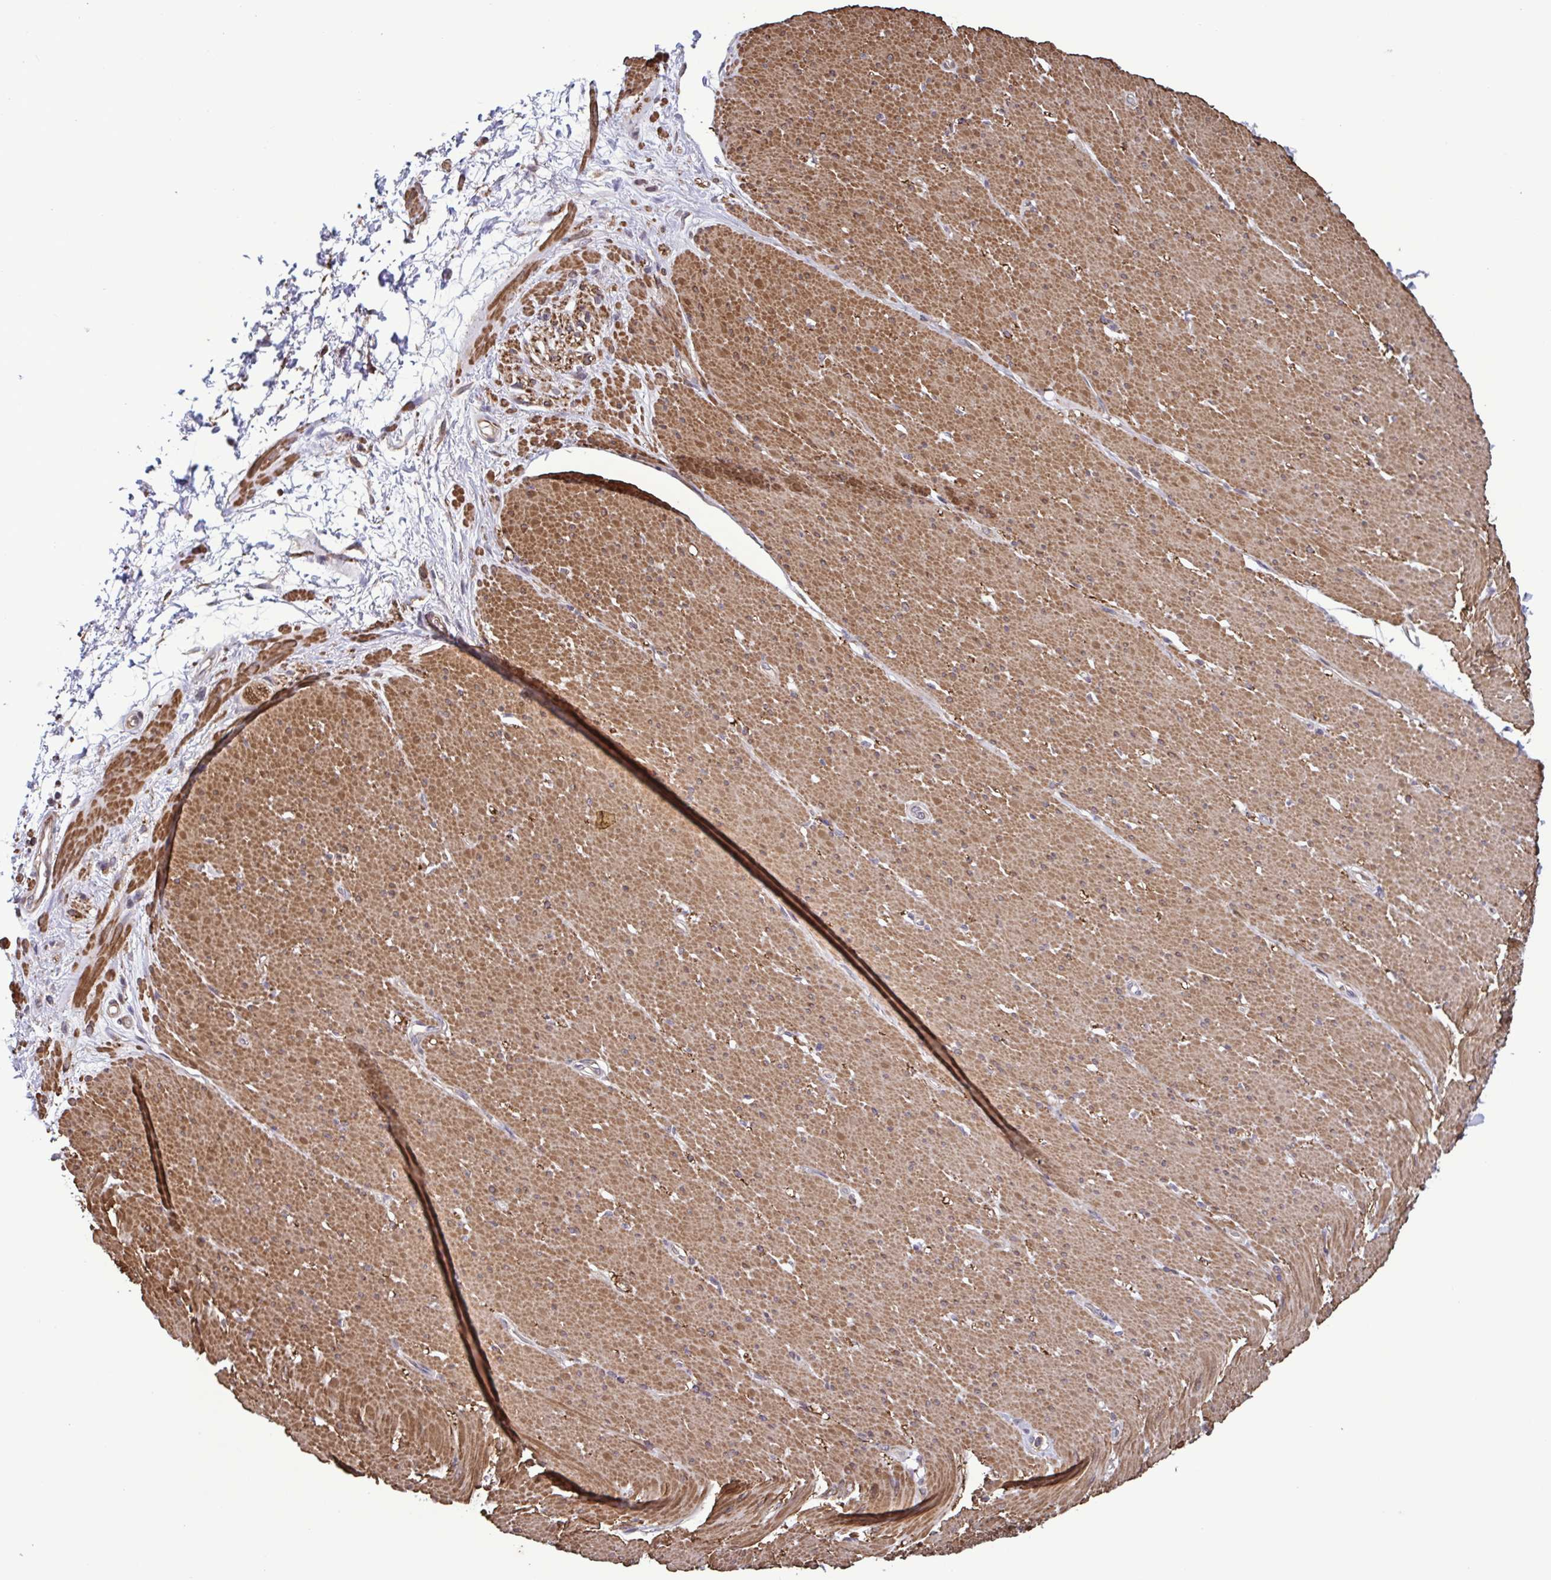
{"staining": {"intensity": "moderate", "quantity": ">75%", "location": "cytoplasmic/membranous"}, "tissue": "smooth muscle", "cell_type": "Smooth muscle cells", "image_type": "normal", "snomed": [{"axis": "morphology", "description": "Normal tissue, NOS"}, {"axis": "topography", "description": "Smooth muscle"}, {"axis": "topography", "description": "Rectum"}], "caption": "Protein expression analysis of normal human smooth muscle reveals moderate cytoplasmic/membranous staining in approximately >75% of smooth muscle cells. The protein of interest is stained brown, and the nuclei are stained in blue (DAB IHC with brightfield microscopy, high magnification).", "gene": "ZNF200", "patient": {"sex": "male", "age": 53}}